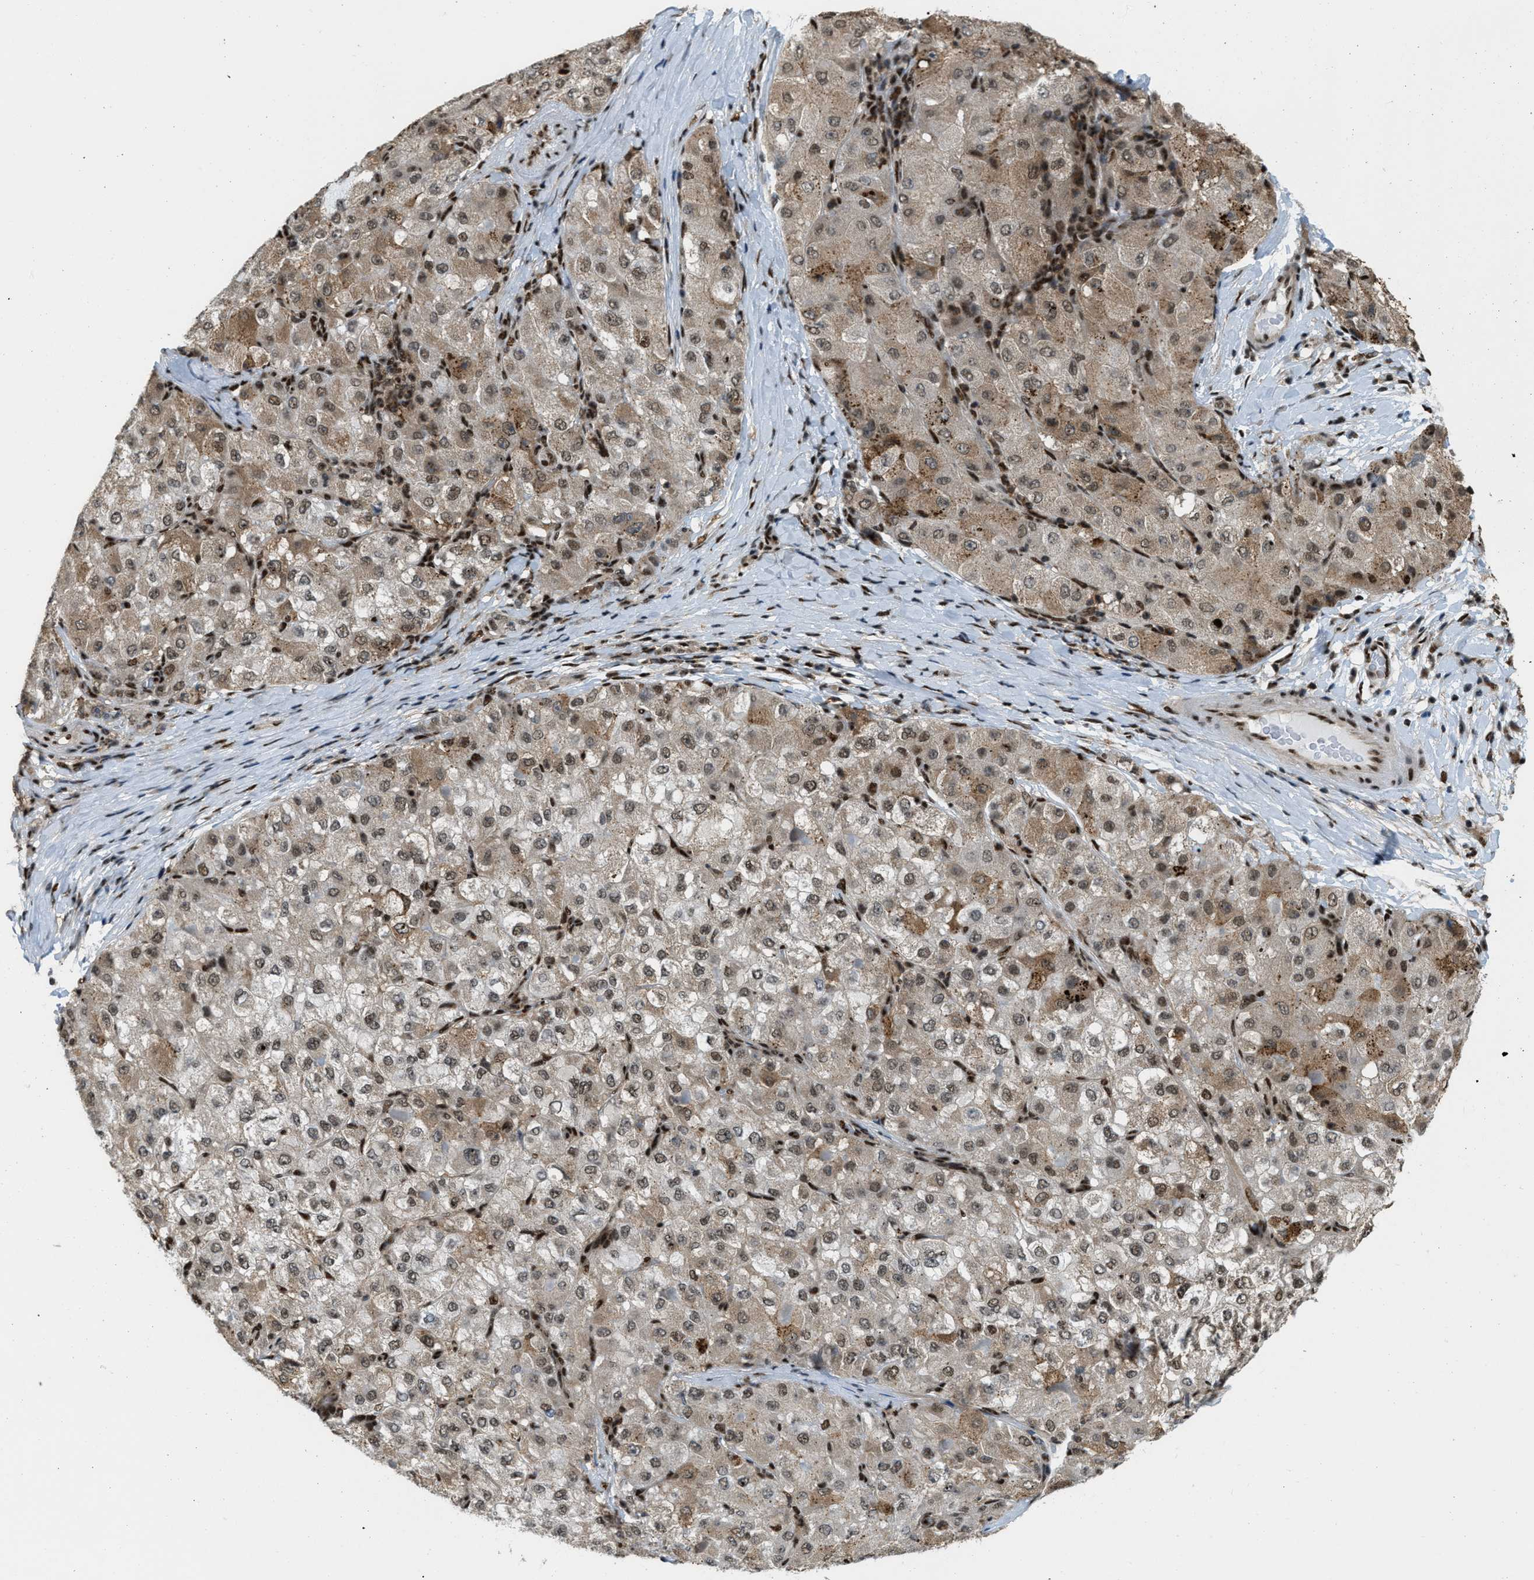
{"staining": {"intensity": "moderate", "quantity": ">75%", "location": "cytoplasmic/membranous,nuclear"}, "tissue": "liver cancer", "cell_type": "Tumor cells", "image_type": "cancer", "snomed": [{"axis": "morphology", "description": "Carcinoma, Hepatocellular, NOS"}, {"axis": "topography", "description": "Liver"}], "caption": "Brown immunohistochemical staining in hepatocellular carcinoma (liver) exhibits moderate cytoplasmic/membranous and nuclear positivity in approximately >75% of tumor cells.", "gene": "NUMA1", "patient": {"sex": "male", "age": 80}}